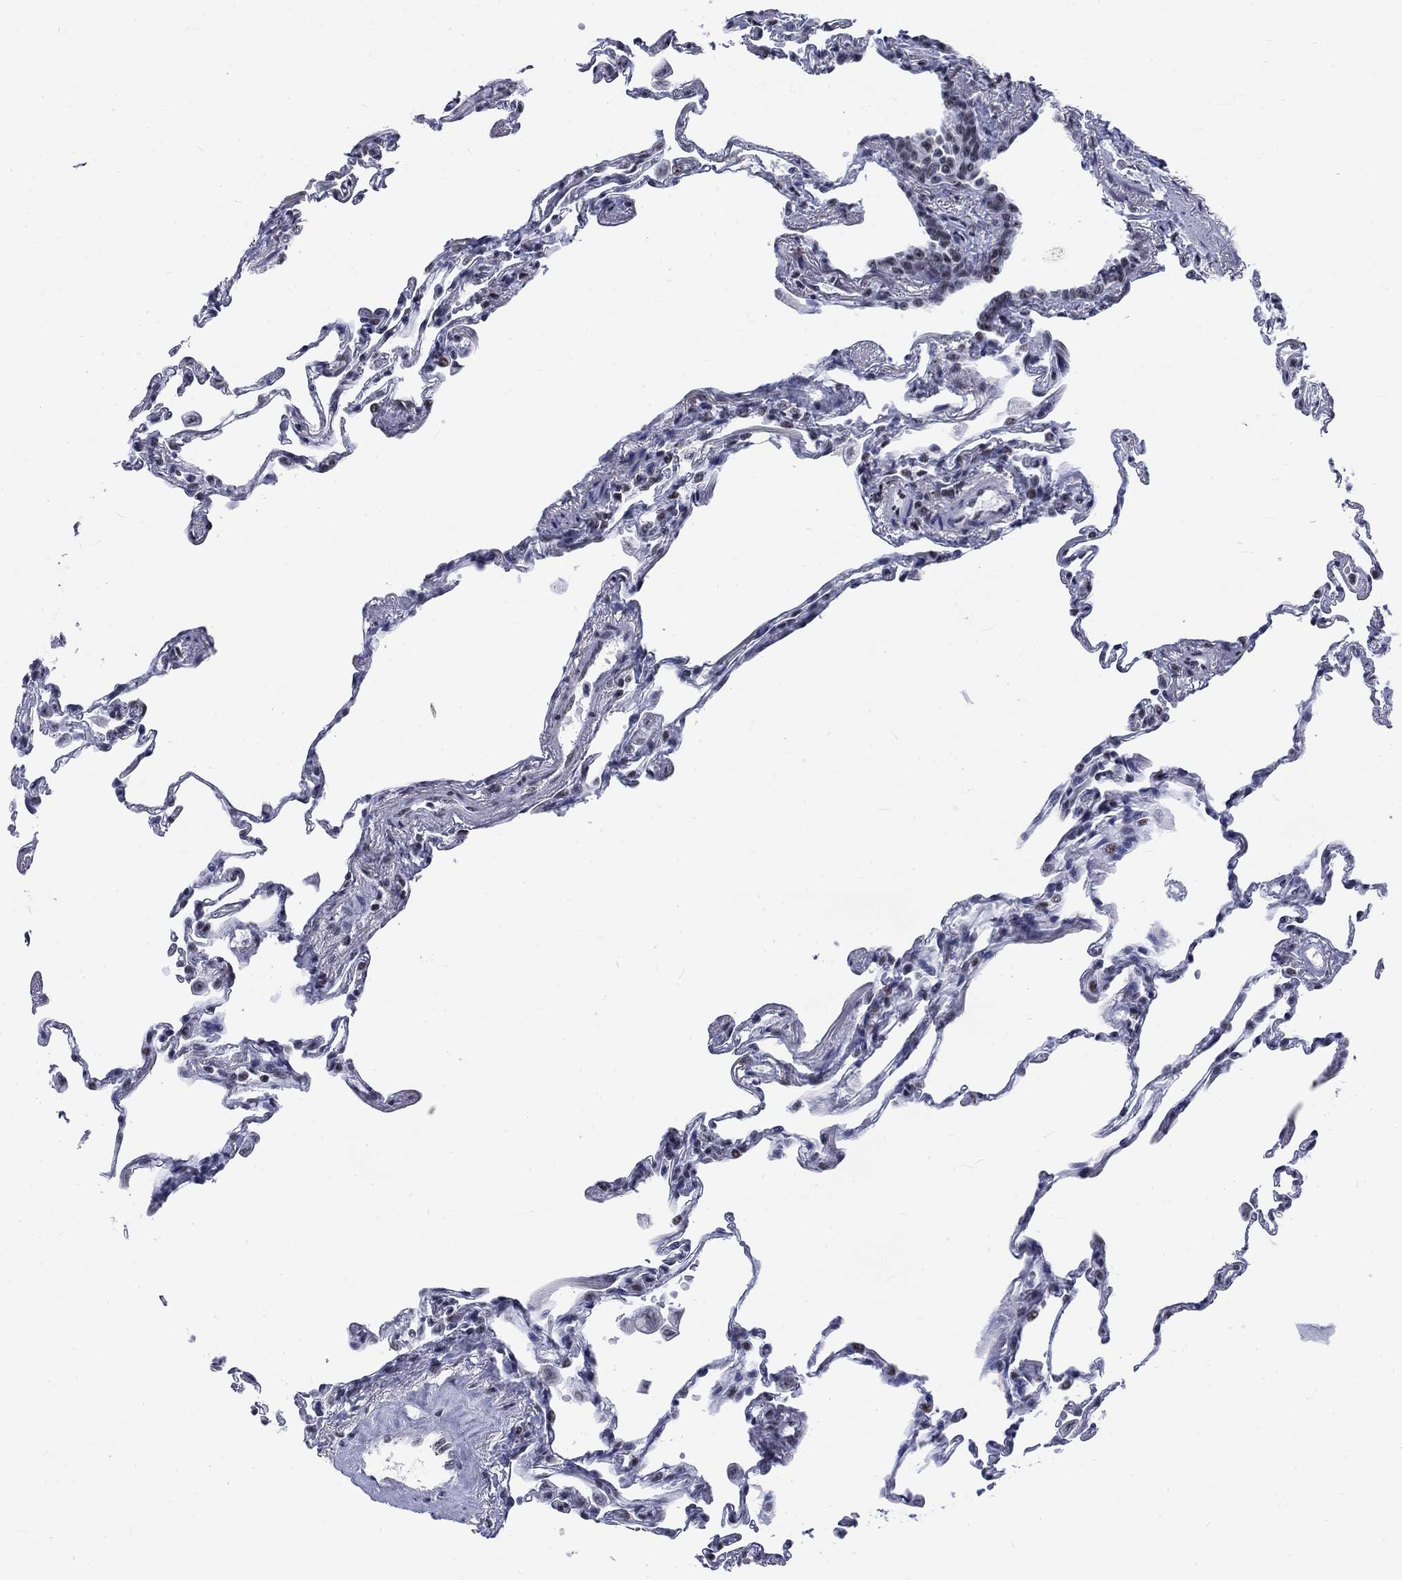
{"staining": {"intensity": "moderate", "quantity": "<25%", "location": "nuclear"}, "tissue": "lung", "cell_type": "Alveolar cells", "image_type": "normal", "snomed": [{"axis": "morphology", "description": "Normal tissue, NOS"}, {"axis": "topography", "description": "Lung"}], "caption": "Immunohistochemistry micrograph of benign lung: lung stained using immunohistochemistry (IHC) displays low levels of moderate protein expression localized specifically in the nuclear of alveolar cells, appearing as a nuclear brown color.", "gene": "CSRNP3", "patient": {"sex": "female", "age": 57}}